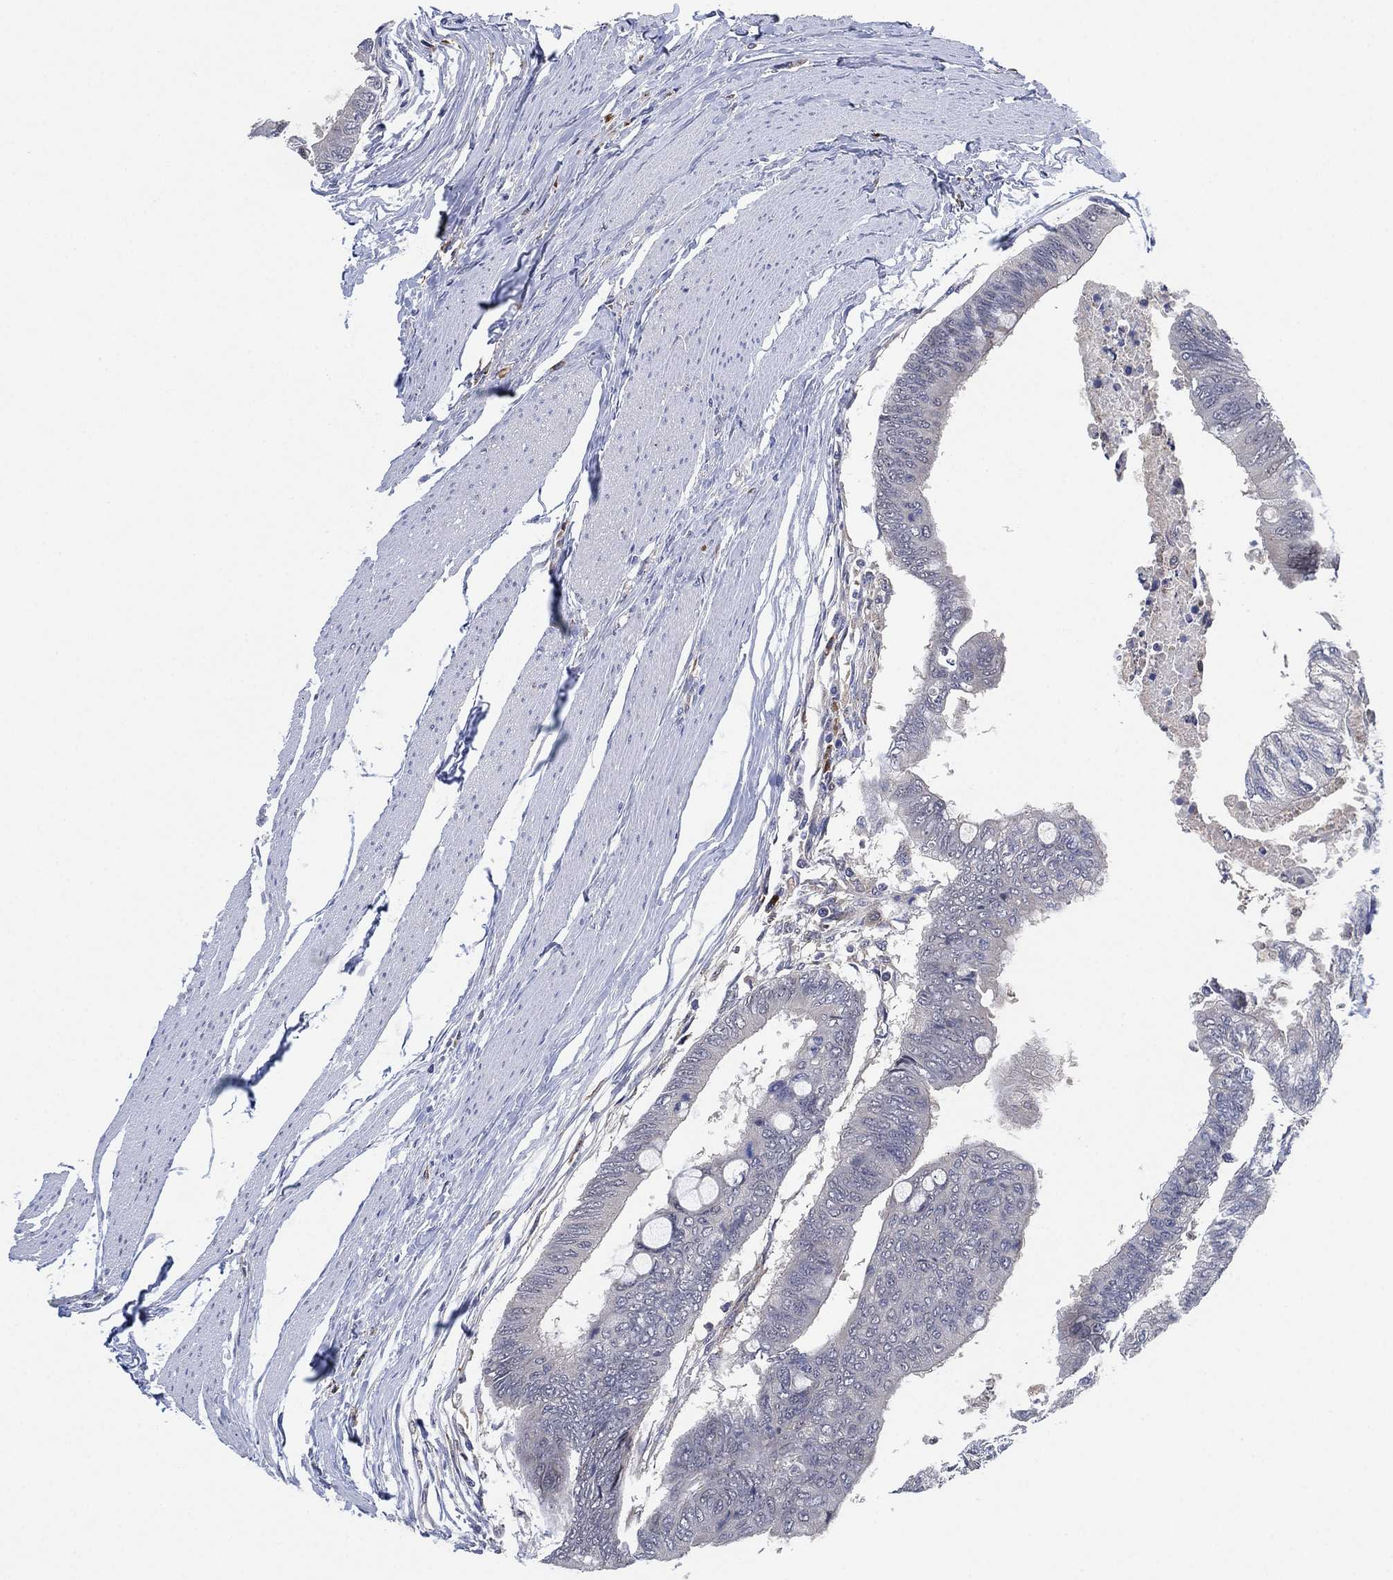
{"staining": {"intensity": "negative", "quantity": "none", "location": "none"}, "tissue": "colorectal cancer", "cell_type": "Tumor cells", "image_type": "cancer", "snomed": [{"axis": "morphology", "description": "Normal tissue, NOS"}, {"axis": "morphology", "description": "Adenocarcinoma, NOS"}, {"axis": "topography", "description": "Rectum"}, {"axis": "topography", "description": "Peripheral nerve tissue"}], "caption": "Immunohistochemical staining of human colorectal cancer (adenocarcinoma) reveals no significant expression in tumor cells. (Stains: DAB (3,3'-diaminobenzidine) immunohistochemistry (IHC) with hematoxylin counter stain, Microscopy: brightfield microscopy at high magnification).", "gene": "FES", "patient": {"sex": "male", "age": 92}}